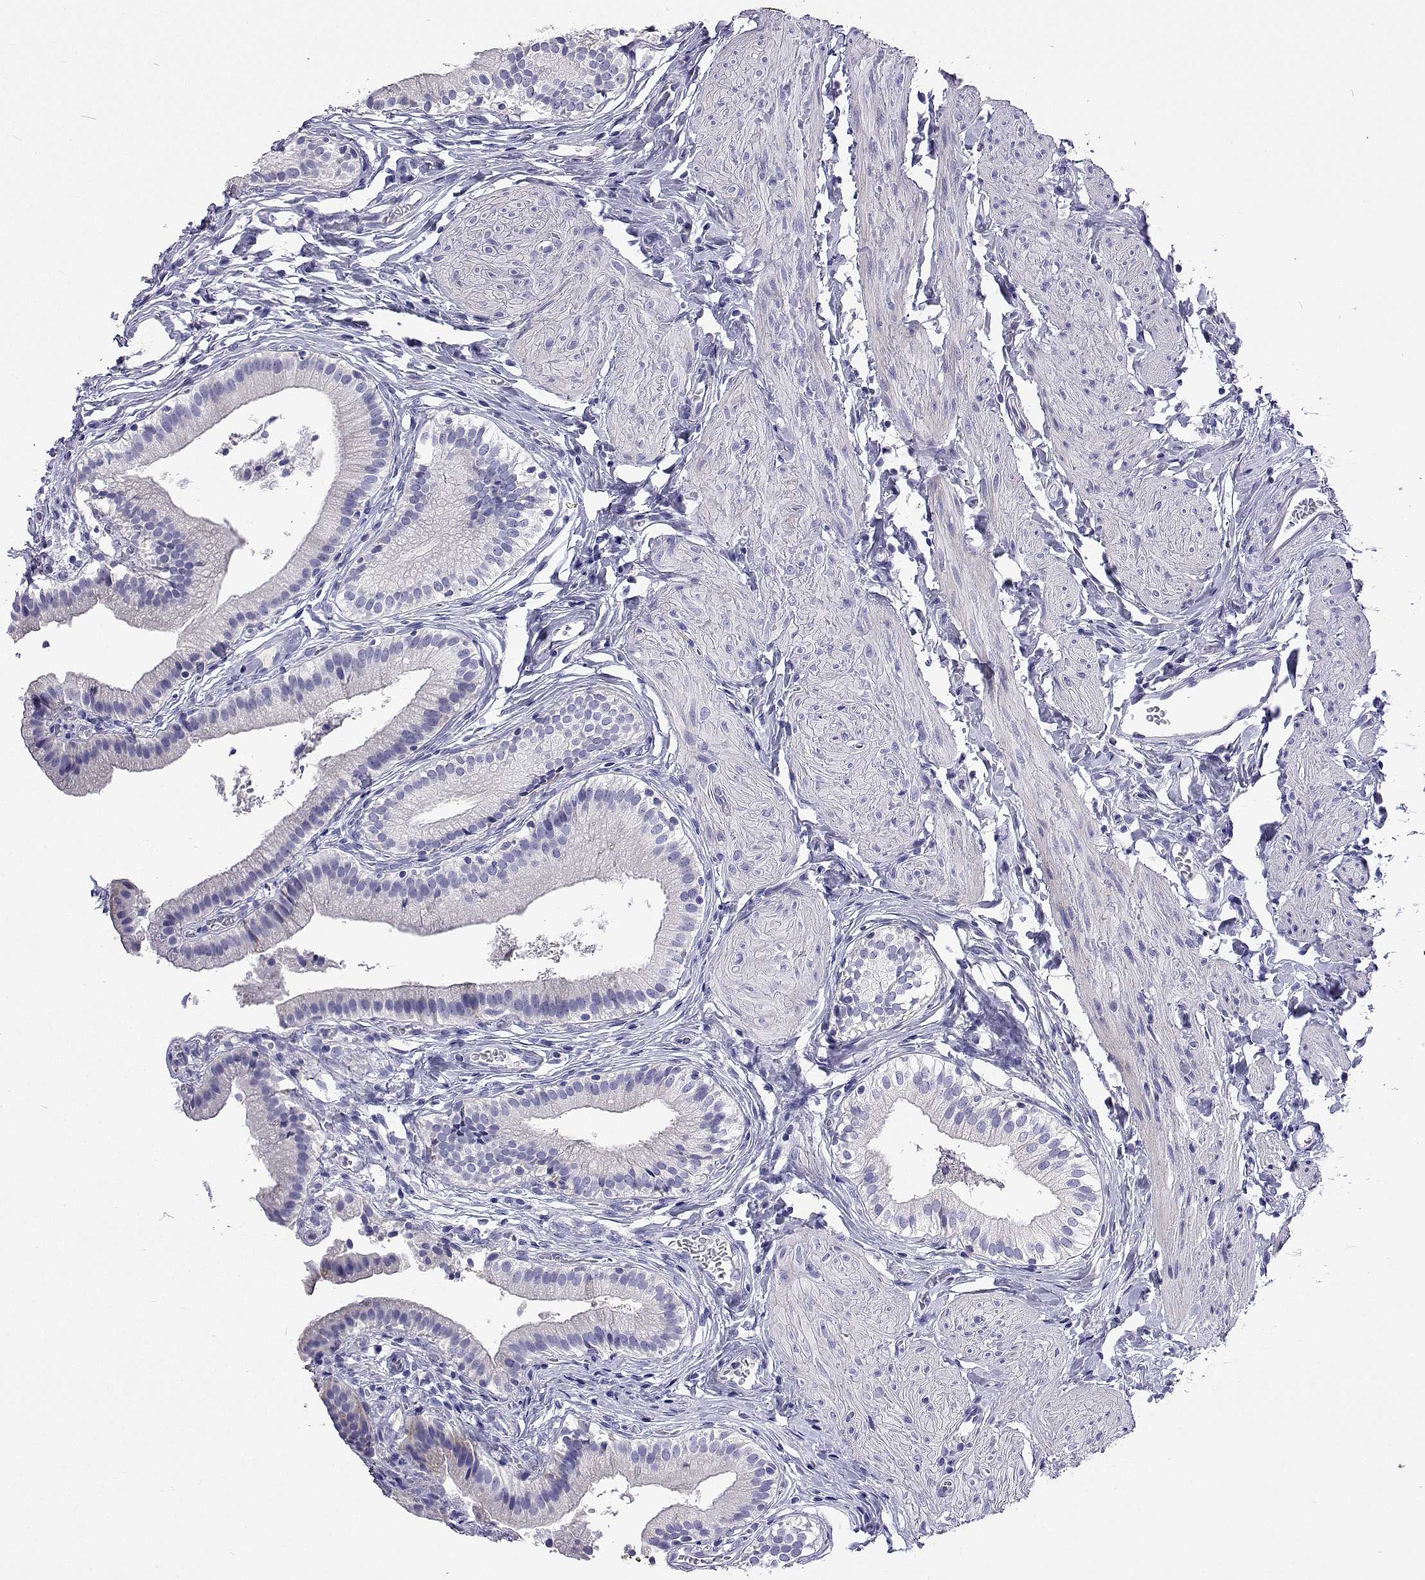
{"staining": {"intensity": "negative", "quantity": "none", "location": "none"}, "tissue": "gallbladder", "cell_type": "Glandular cells", "image_type": "normal", "snomed": [{"axis": "morphology", "description": "Normal tissue, NOS"}, {"axis": "topography", "description": "Gallbladder"}], "caption": "Human gallbladder stained for a protein using immunohistochemistry (IHC) reveals no expression in glandular cells.", "gene": "UMODL1", "patient": {"sex": "female", "age": 47}}